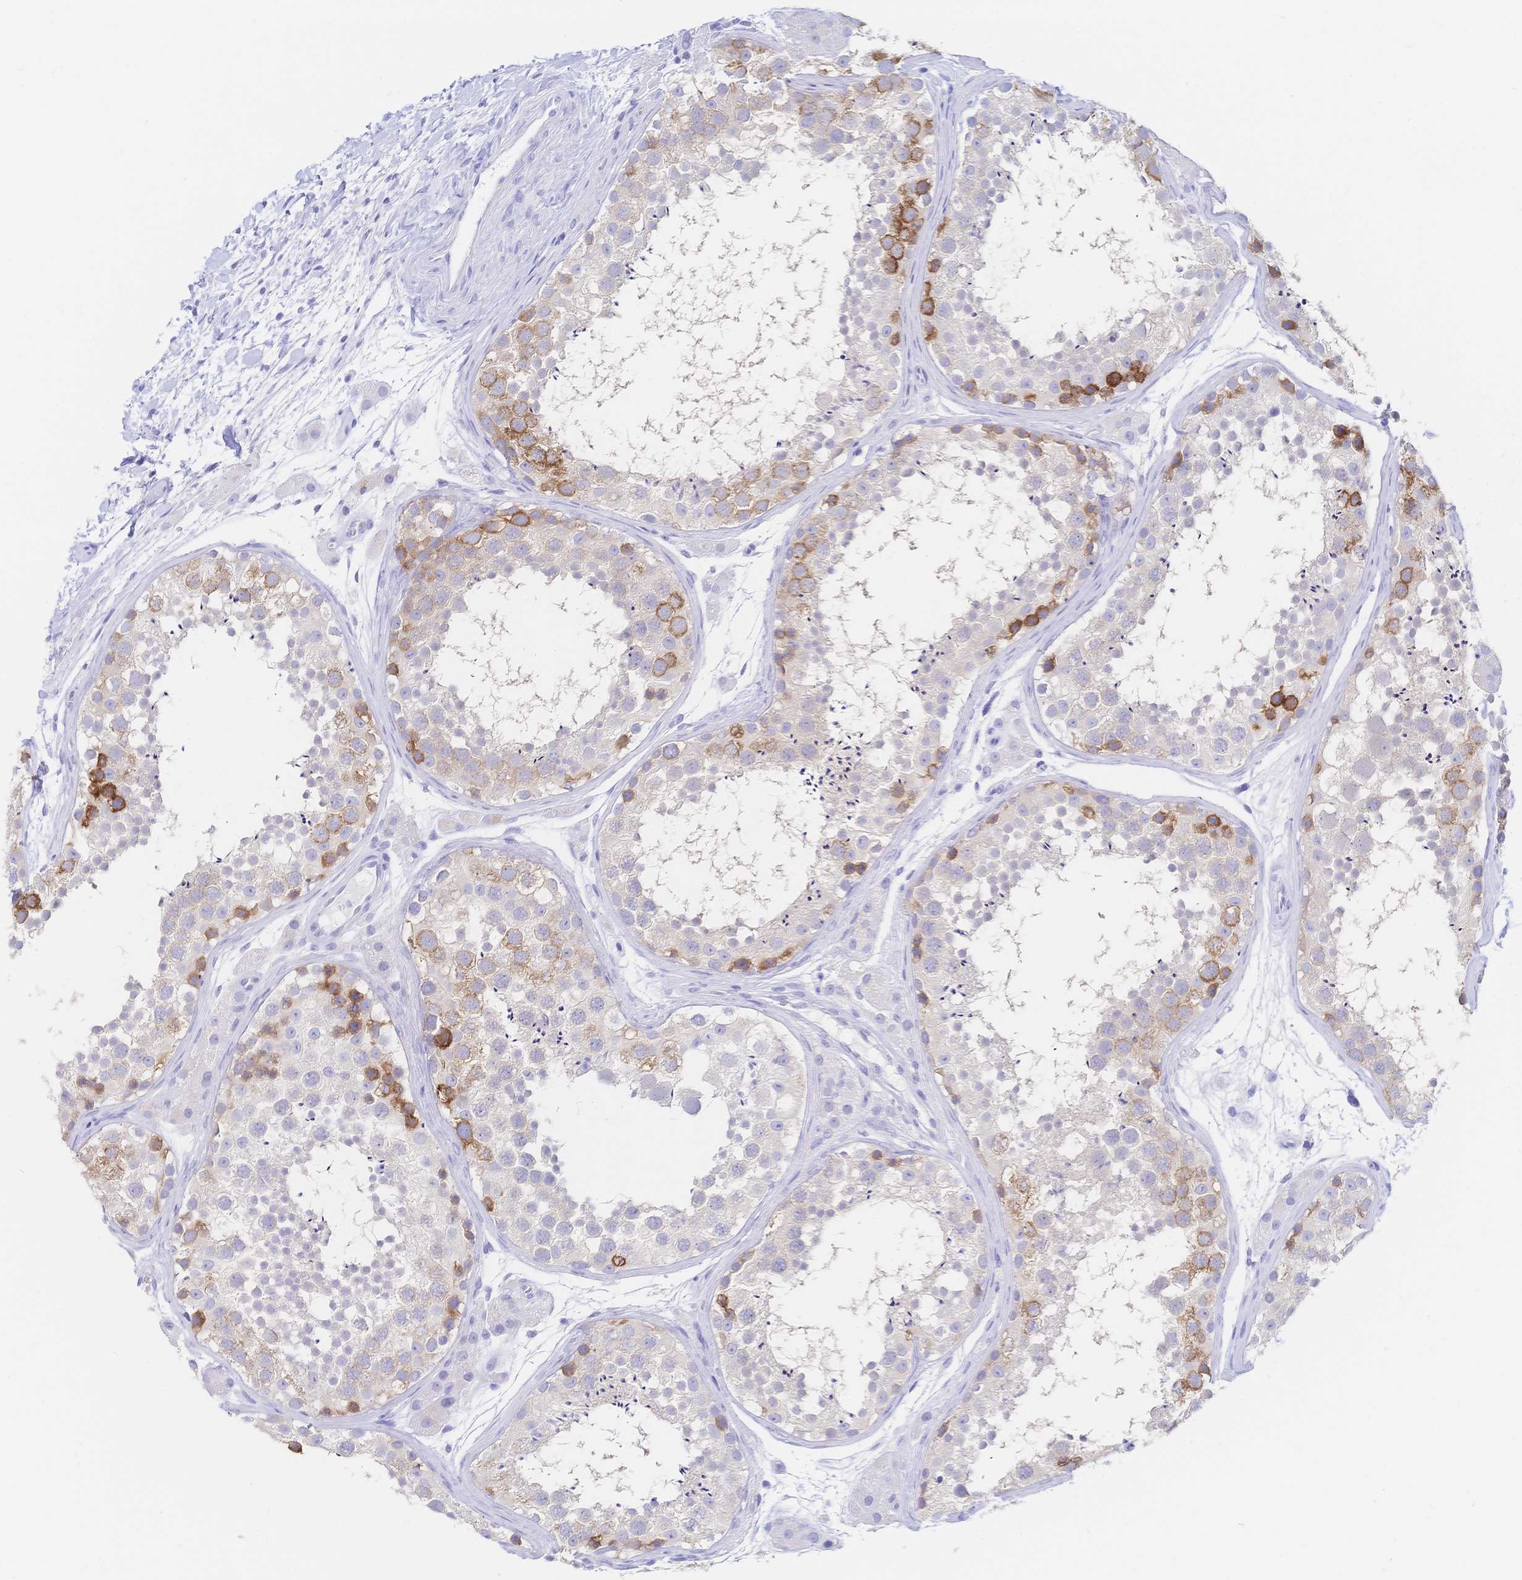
{"staining": {"intensity": "moderate", "quantity": "<25%", "location": "cytoplasmic/membranous"}, "tissue": "testis", "cell_type": "Cells in seminiferous ducts", "image_type": "normal", "snomed": [{"axis": "morphology", "description": "Normal tissue, NOS"}, {"axis": "topography", "description": "Testis"}], "caption": "Testis stained with DAB immunohistochemistry shows low levels of moderate cytoplasmic/membranous expression in about <25% of cells in seminiferous ducts.", "gene": "RRM1", "patient": {"sex": "male", "age": 41}}